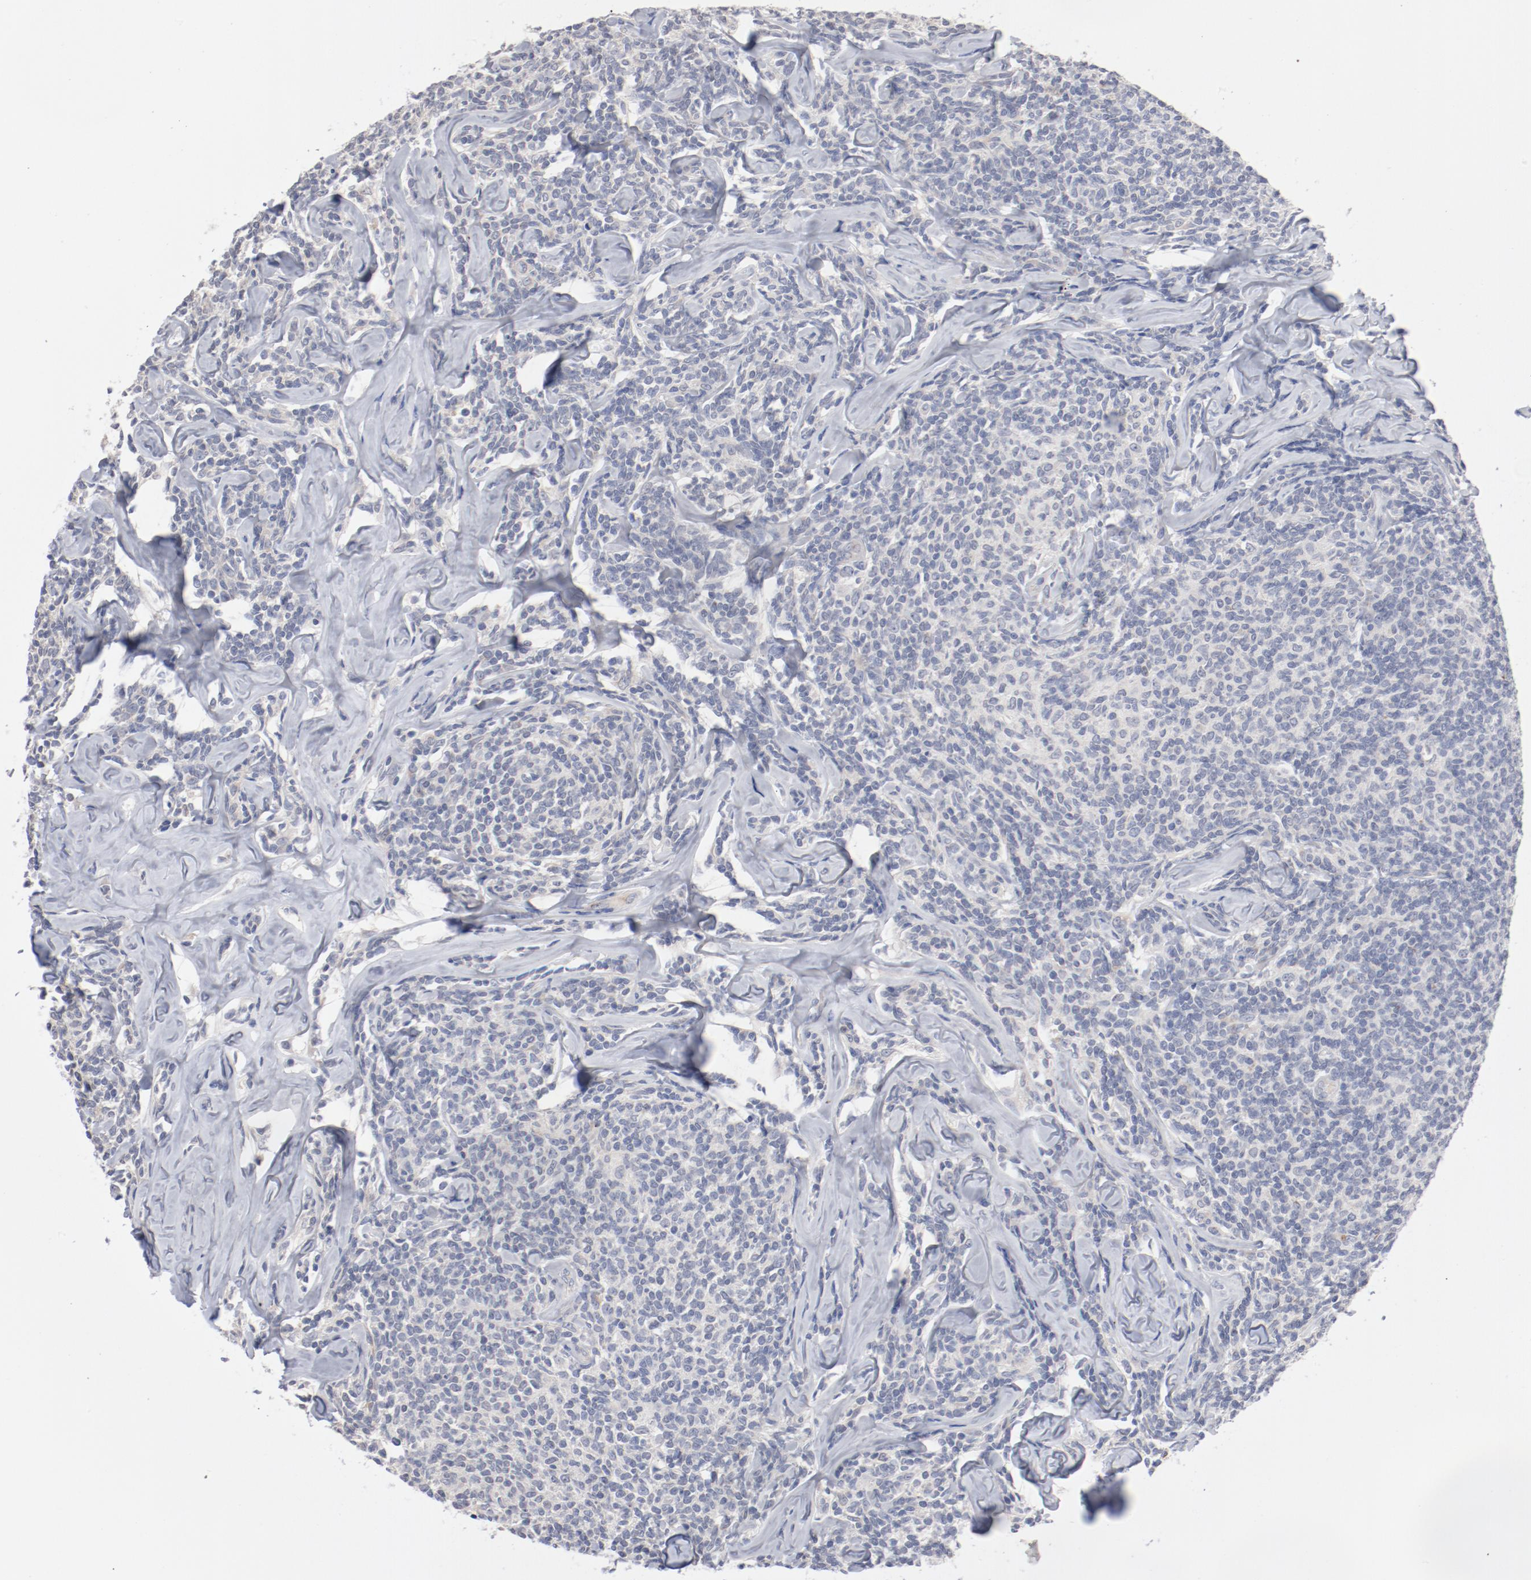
{"staining": {"intensity": "negative", "quantity": "none", "location": "none"}, "tissue": "lymphoma", "cell_type": "Tumor cells", "image_type": "cancer", "snomed": [{"axis": "morphology", "description": "Malignant lymphoma, non-Hodgkin's type, Low grade"}, {"axis": "topography", "description": "Lymph node"}], "caption": "Human malignant lymphoma, non-Hodgkin's type (low-grade) stained for a protein using immunohistochemistry reveals no staining in tumor cells.", "gene": "AK7", "patient": {"sex": "female", "age": 56}}